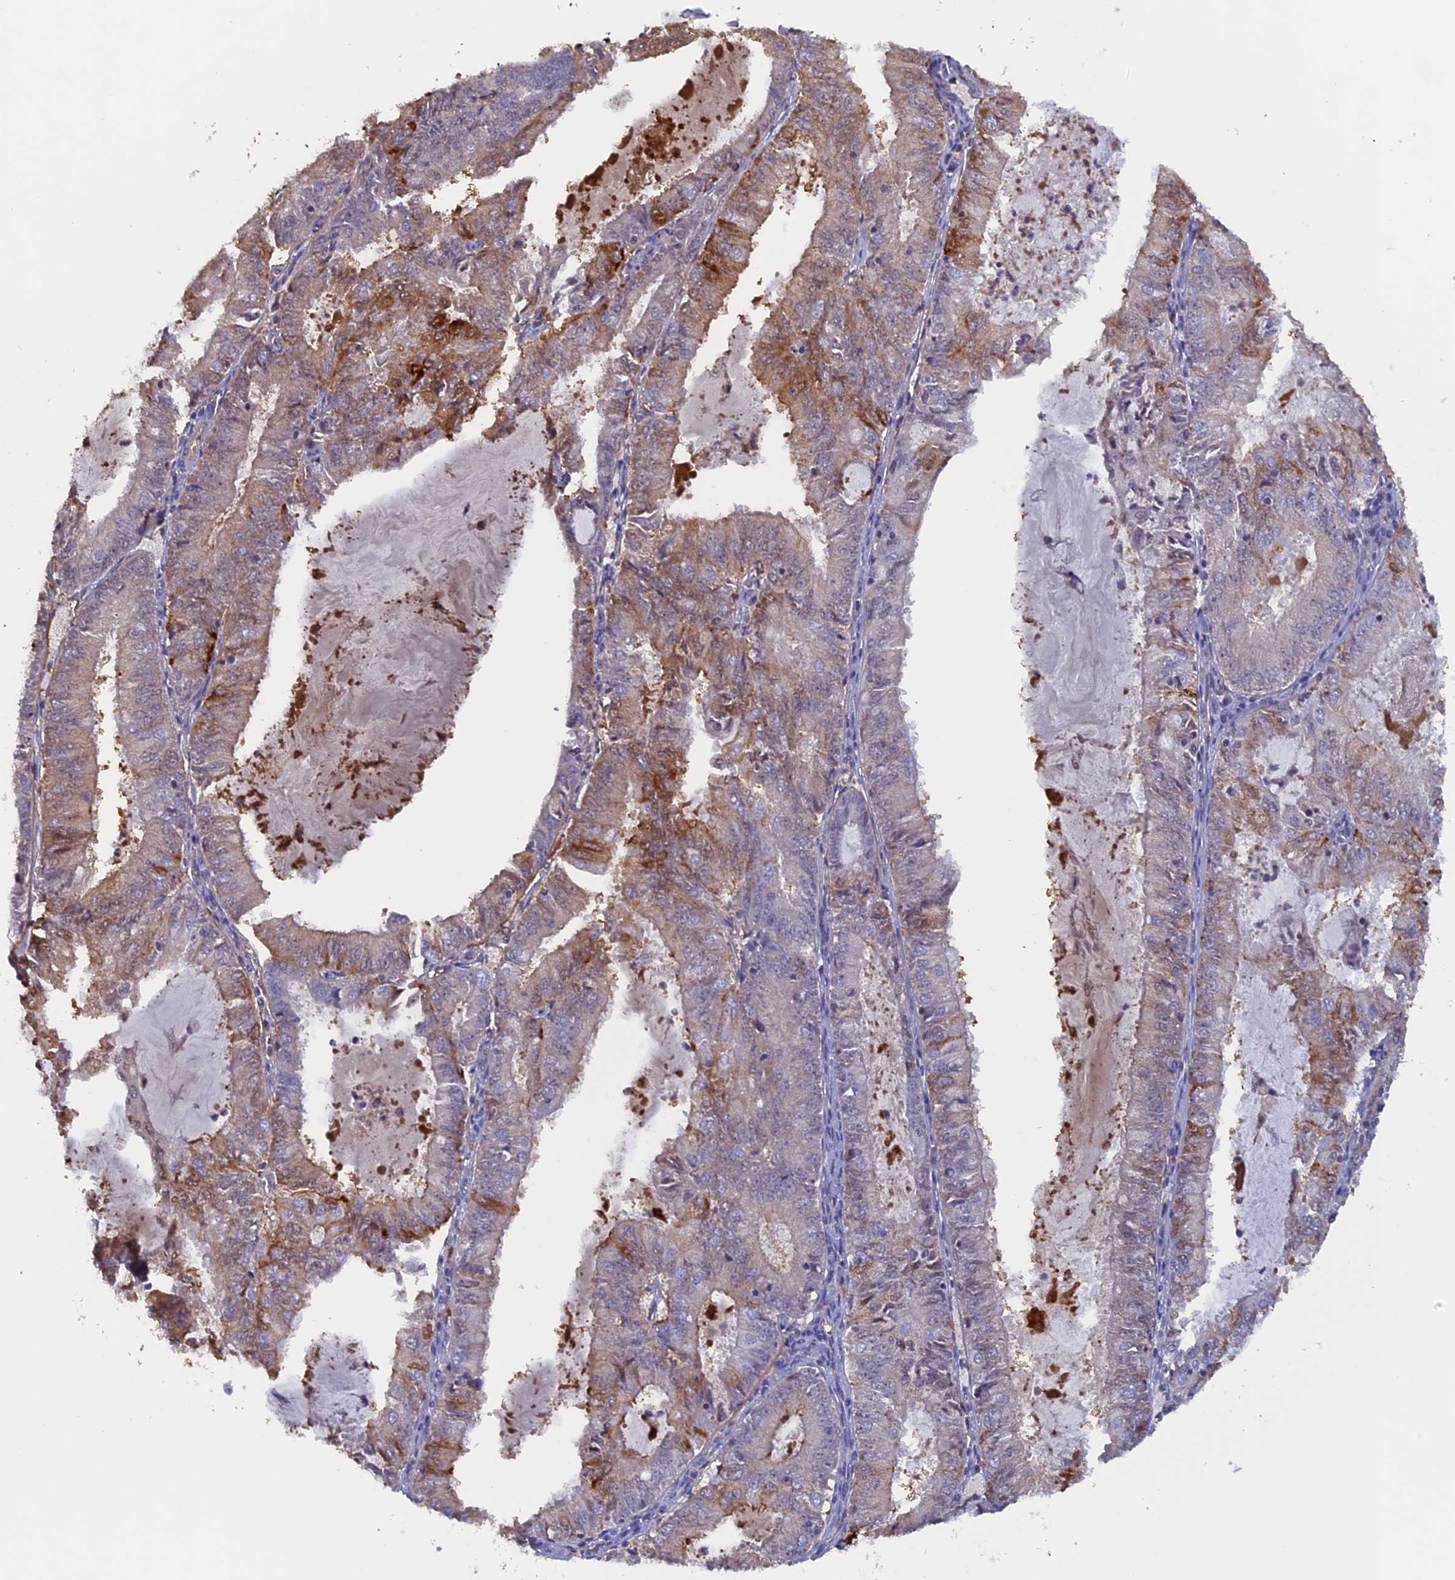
{"staining": {"intensity": "moderate", "quantity": "<25%", "location": "cytoplasmic/membranous,nuclear"}, "tissue": "endometrial cancer", "cell_type": "Tumor cells", "image_type": "cancer", "snomed": [{"axis": "morphology", "description": "Adenocarcinoma, NOS"}, {"axis": "topography", "description": "Endometrium"}], "caption": "Human adenocarcinoma (endometrial) stained with a brown dye exhibits moderate cytoplasmic/membranous and nuclear positive expression in about <25% of tumor cells.", "gene": "FAM98C", "patient": {"sex": "female", "age": 57}}